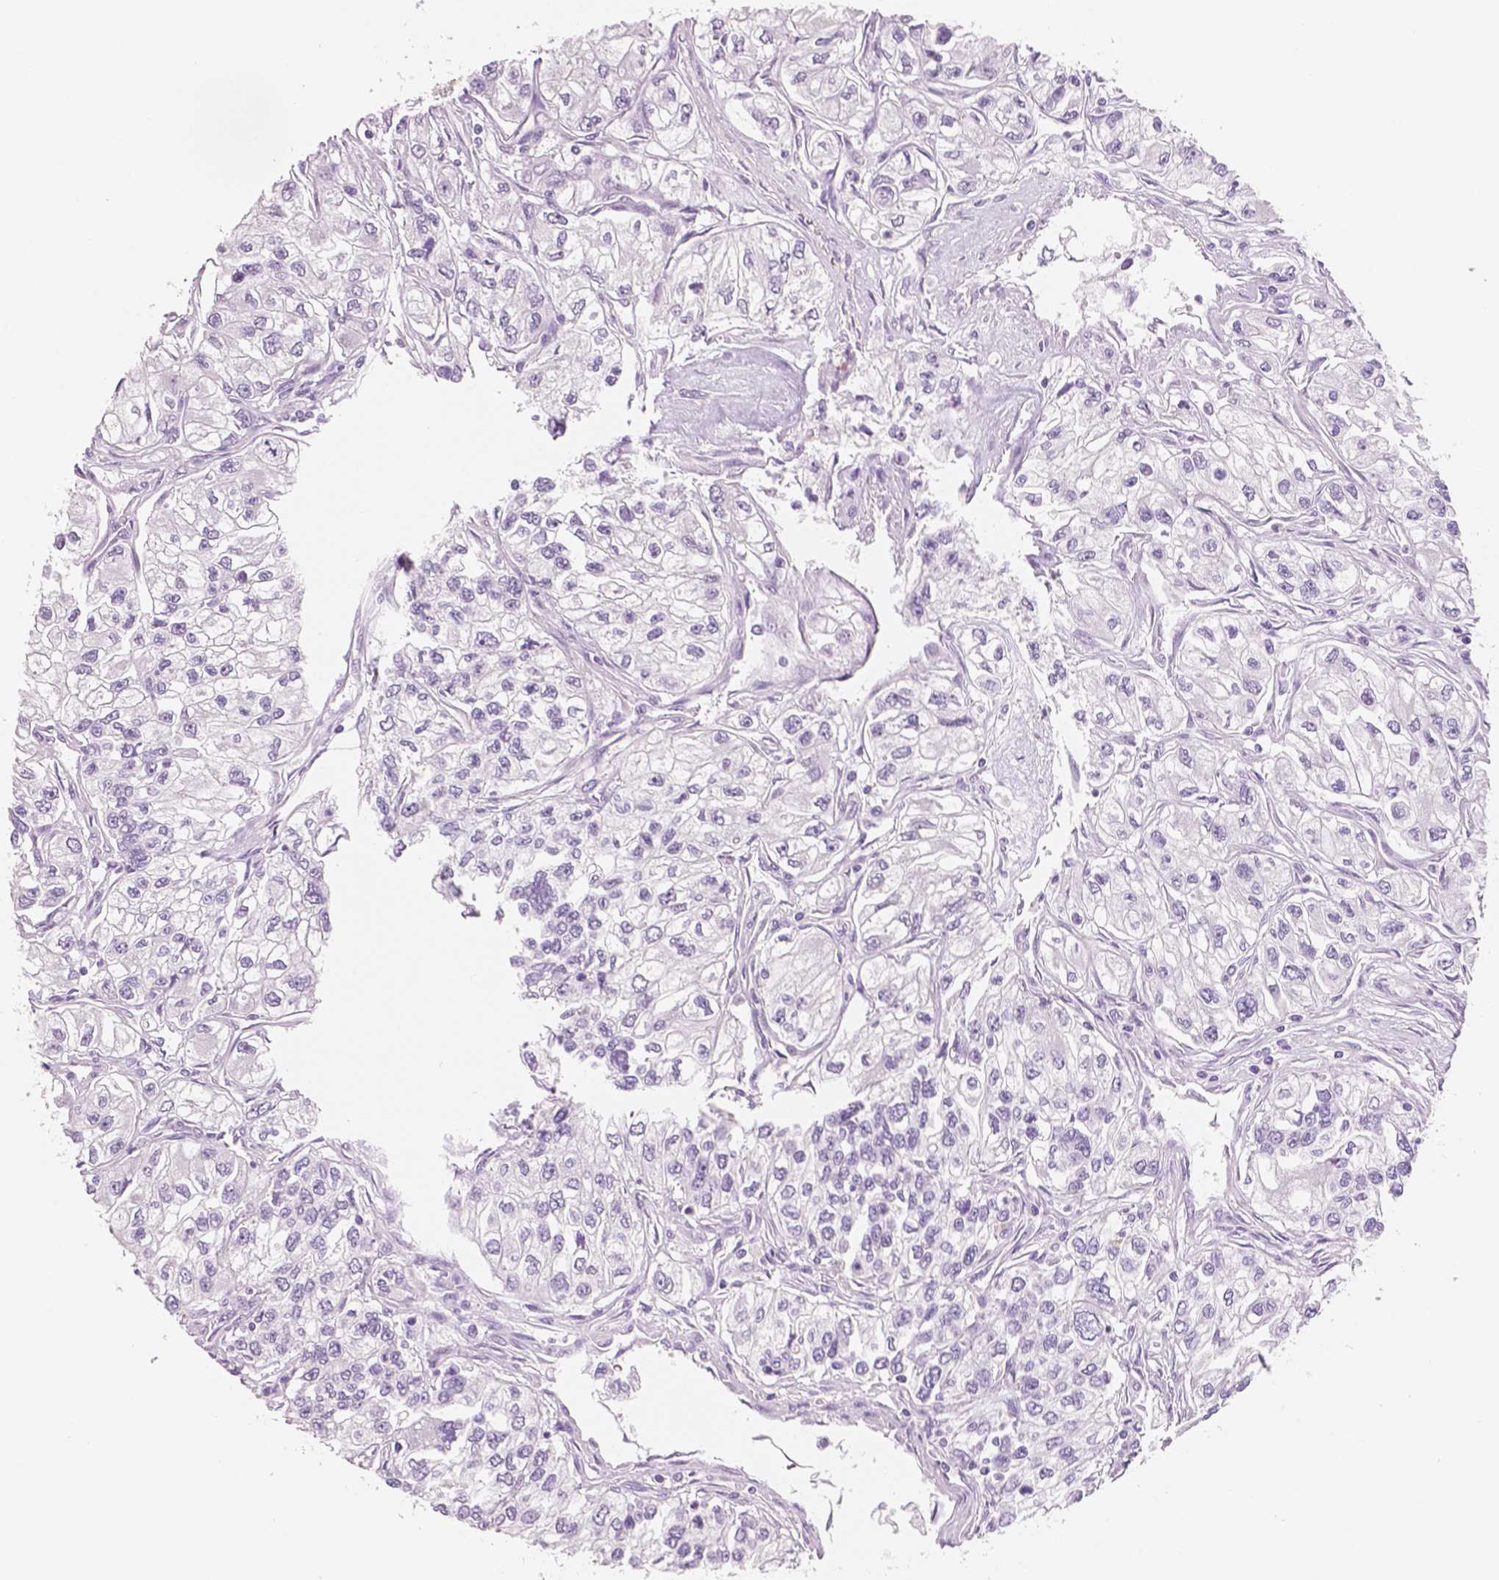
{"staining": {"intensity": "negative", "quantity": "none", "location": "none"}, "tissue": "renal cancer", "cell_type": "Tumor cells", "image_type": "cancer", "snomed": [{"axis": "morphology", "description": "Adenocarcinoma, NOS"}, {"axis": "topography", "description": "Kidney"}], "caption": "The histopathology image exhibits no staining of tumor cells in renal adenocarcinoma.", "gene": "NECAB2", "patient": {"sex": "female", "age": 59}}